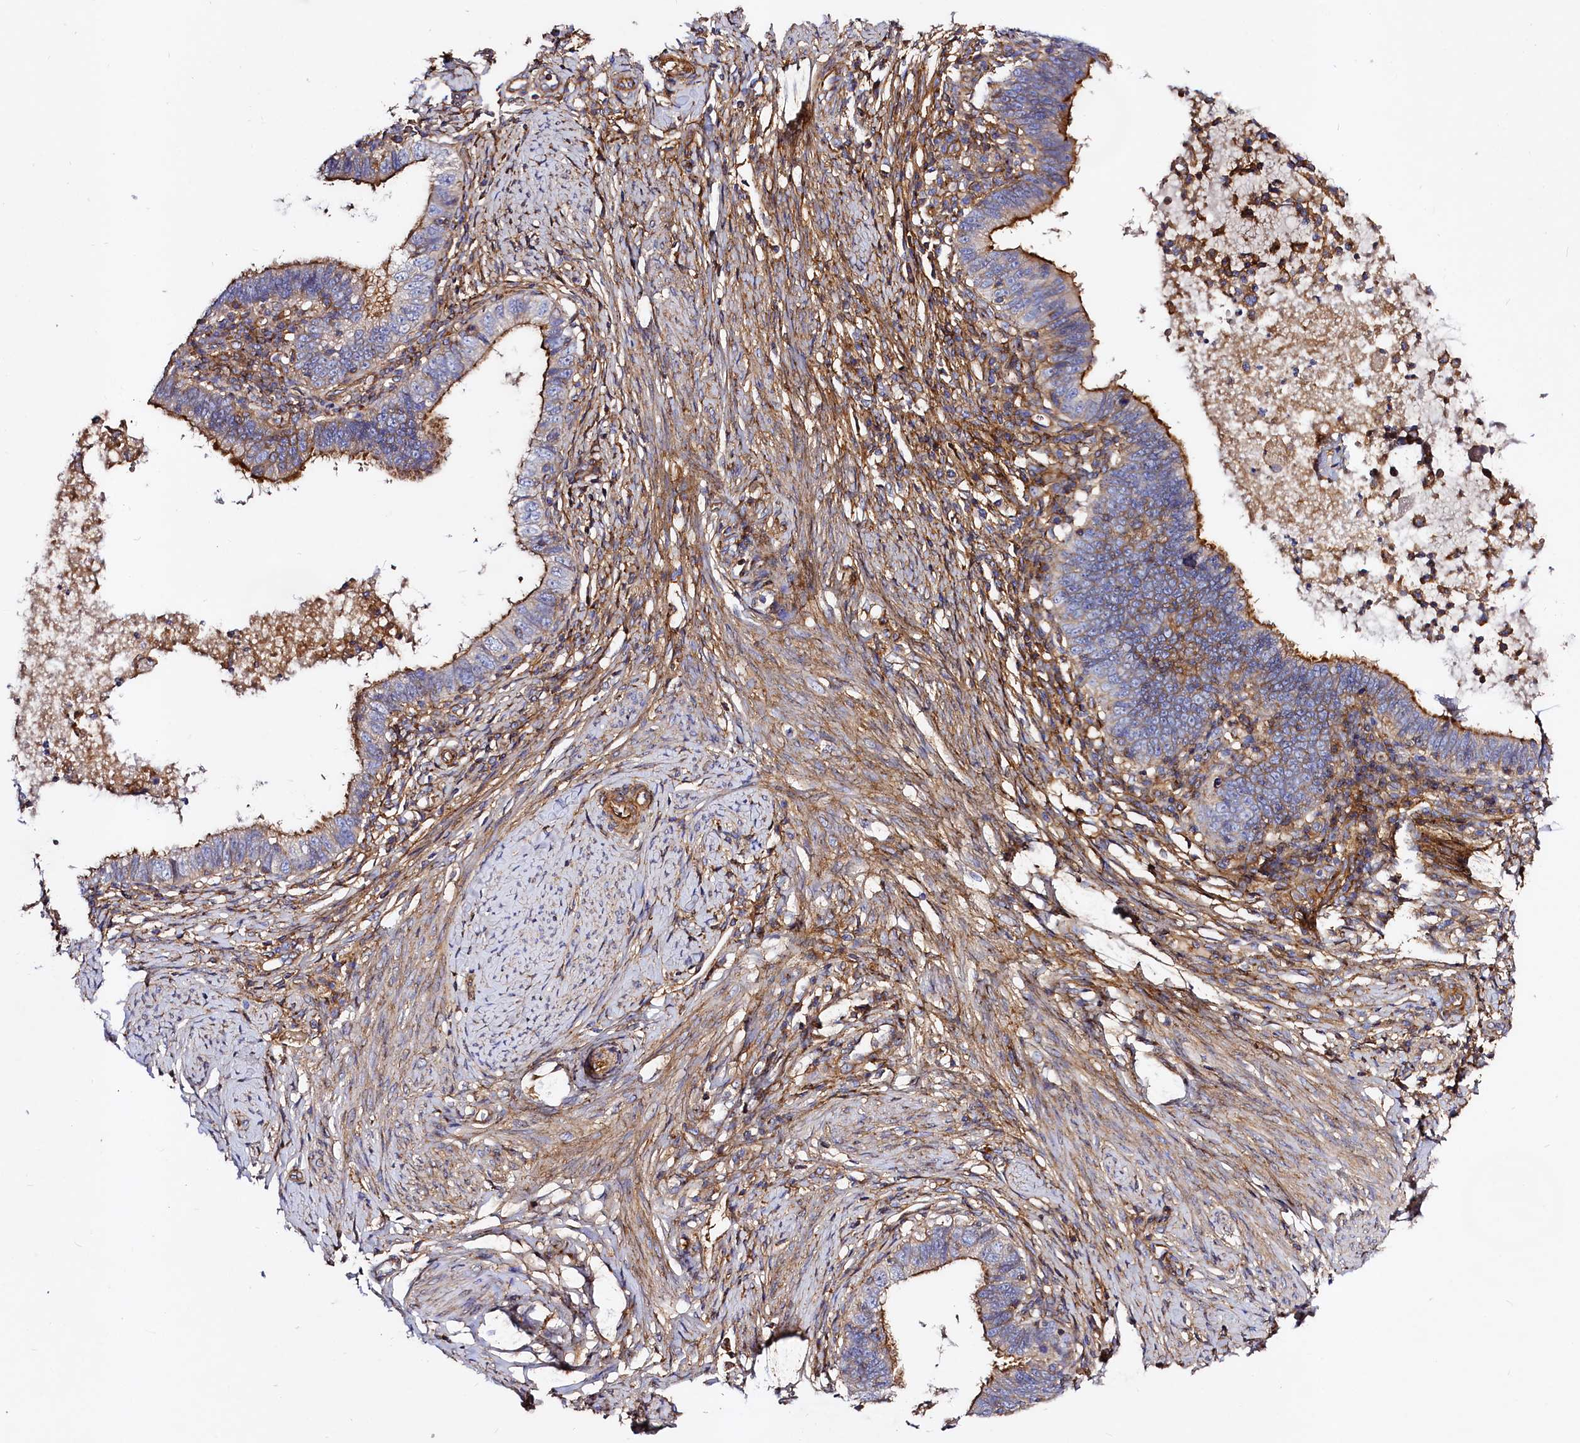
{"staining": {"intensity": "strong", "quantity": "25%-75%", "location": "cytoplasmic/membranous"}, "tissue": "cervical cancer", "cell_type": "Tumor cells", "image_type": "cancer", "snomed": [{"axis": "morphology", "description": "Adenocarcinoma, NOS"}, {"axis": "topography", "description": "Cervix"}], "caption": "Human cervical cancer stained with a protein marker demonstrates strong staining in tumor cells.", "gene": "ANO6", "patient": {"sex": "female", "age": 36}}